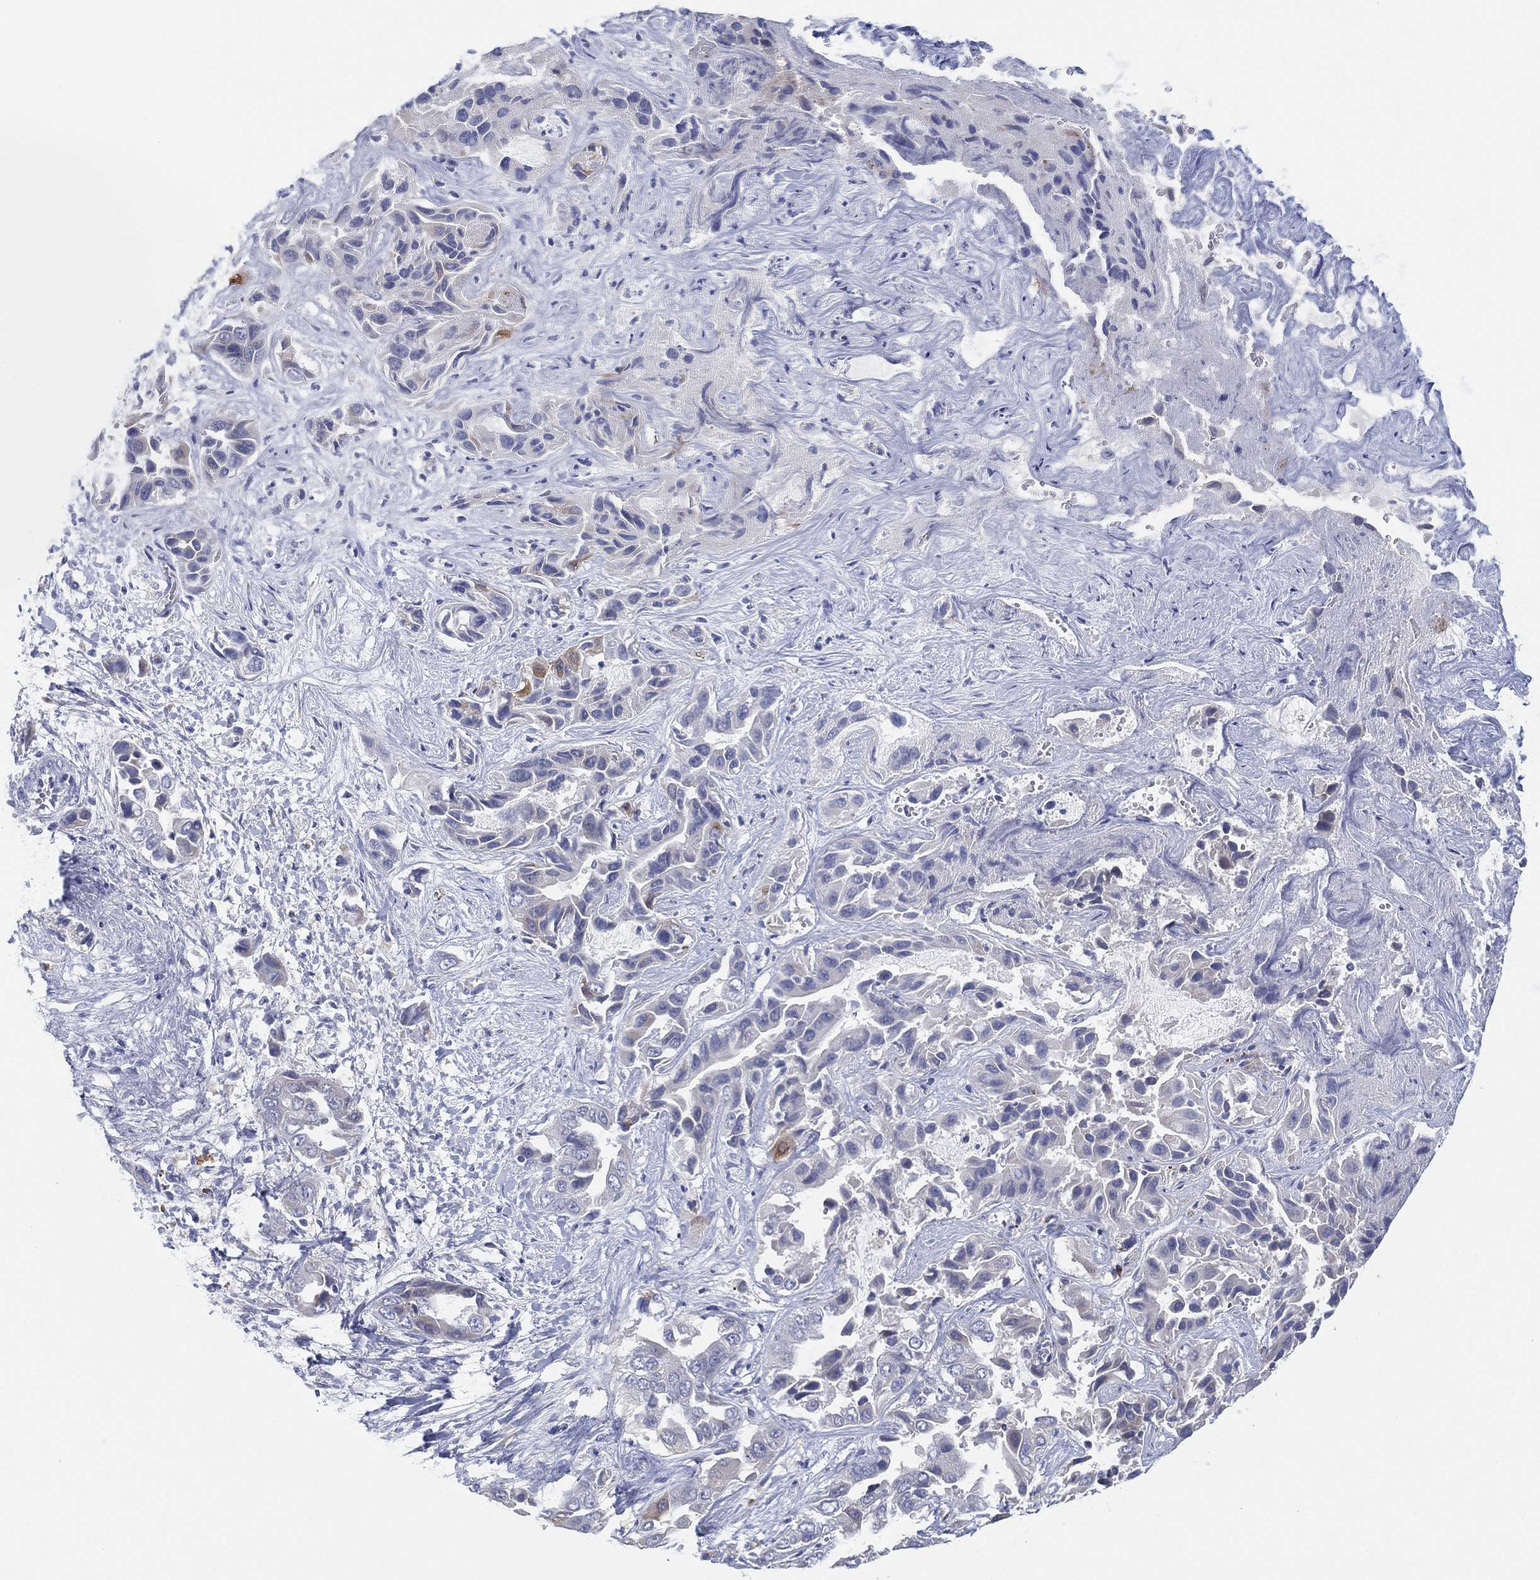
{"staining": {"intensity": "moderate", "quantity": "25%-75%", "location": "cytoplasmic/membranous"}, "tissue": "liver cancer", "cell_type": "Tumor cells", "image_type": "cancer", "snomed": [{"axis": "morphology", "description": "Cholangiocarcinoma"}, {"axis": "topography", "description": "Liver"}], "caption": "Tumor cells reveal moderate cytoplasmic/membranous expression in approximately 25%-75% of cells in liver cancer (cholangiocarcinoma). (brown staining indicates protein expression, while blue staining denotes nuclei).", "gene": "TMEM40", "patient": {"sex": "female", "age": 52}}